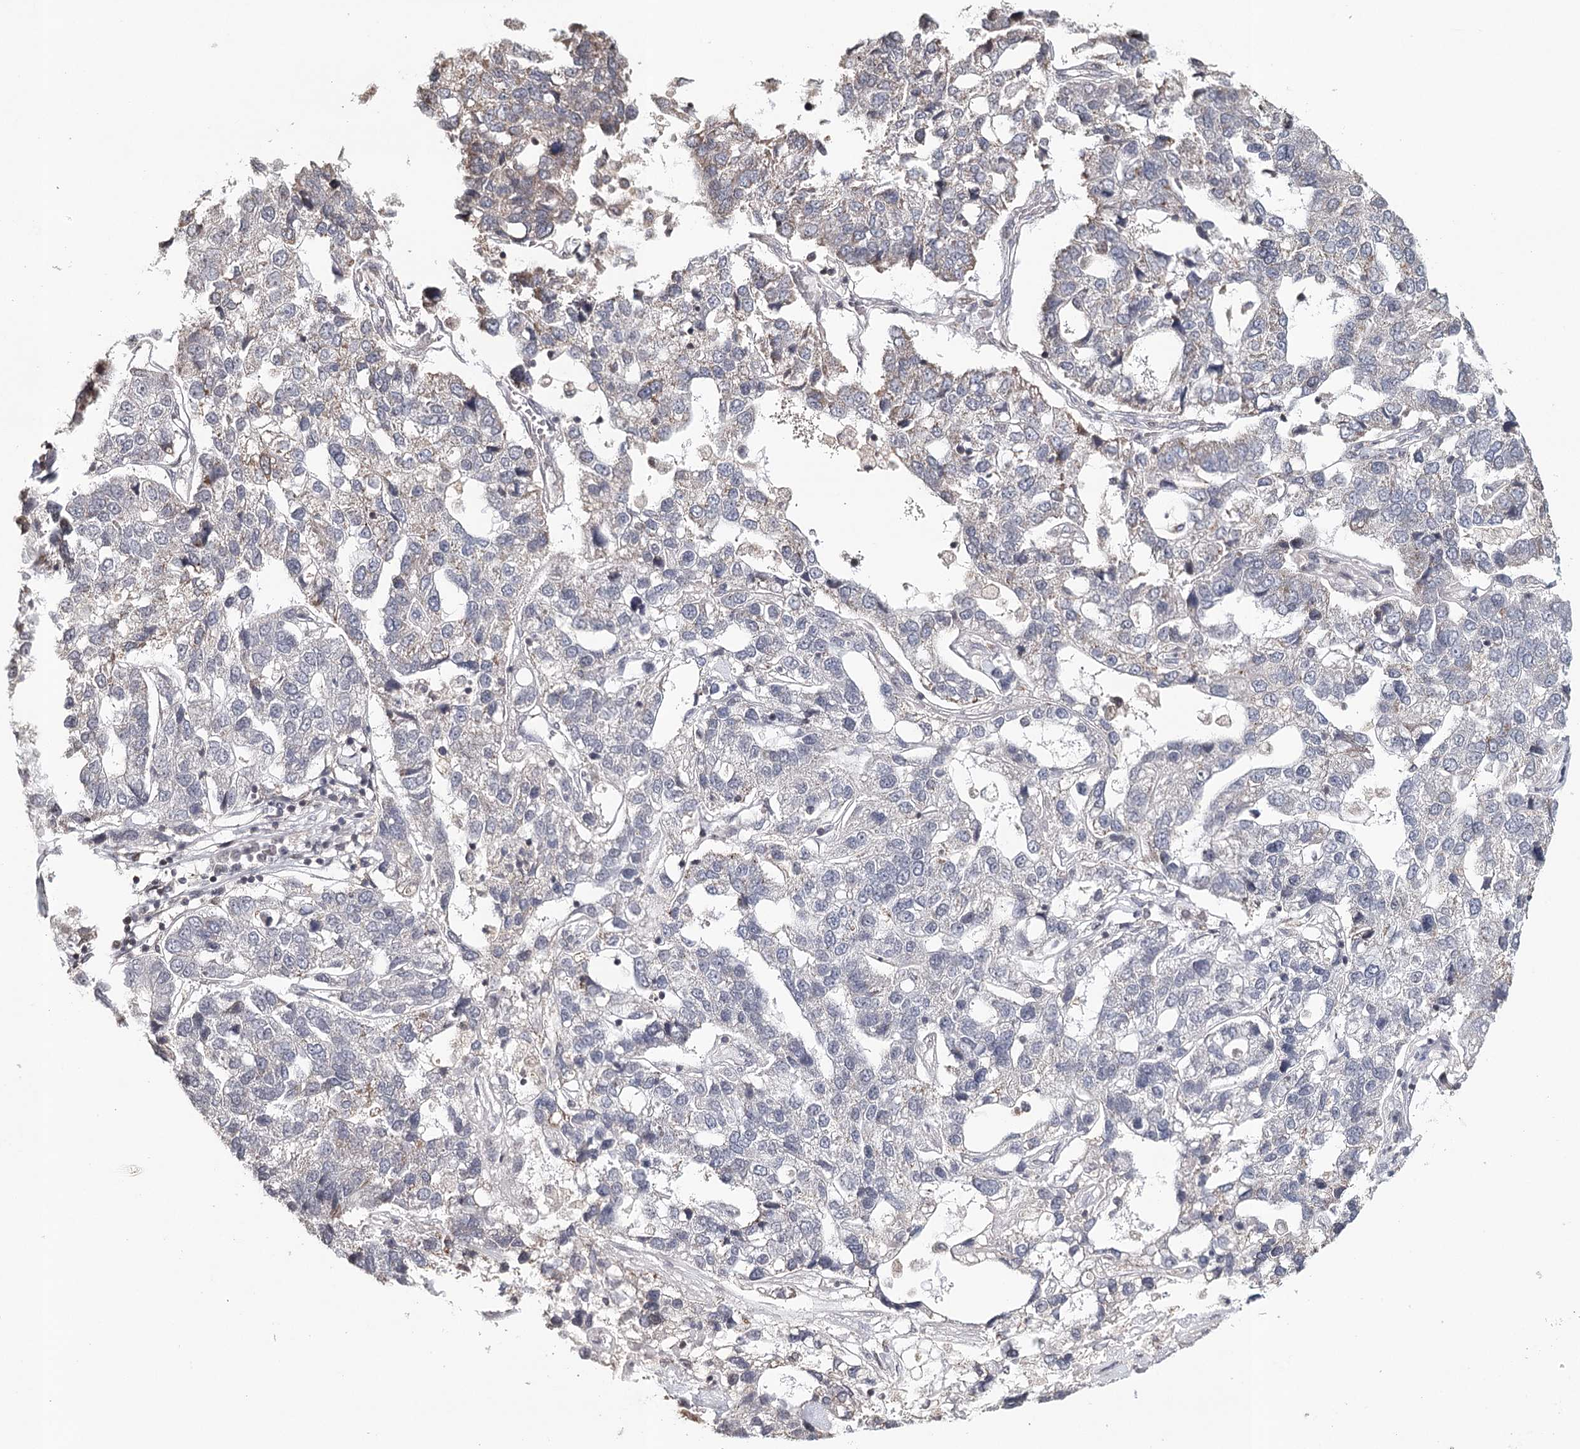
{"staining": {"intensity": "weak", "quantity": "<25%", "location": "cytoplasmic/membranous"}, "tissue": "pancreatic cancer", "cell_type": "Tumor cells", "image_type": "cancer", "snomed": [{"axis": "morphology", "description": "Adenocarcinoma, NOS"}, {"axis": "topography", "description": "Pancreas"}], "caption": "Protein analysis of adenocarcinoma (pancreatic) shows no significant staining in tumor cells.", "gene": "ICOS", "patient": {"sex": "female", "age": 61}}